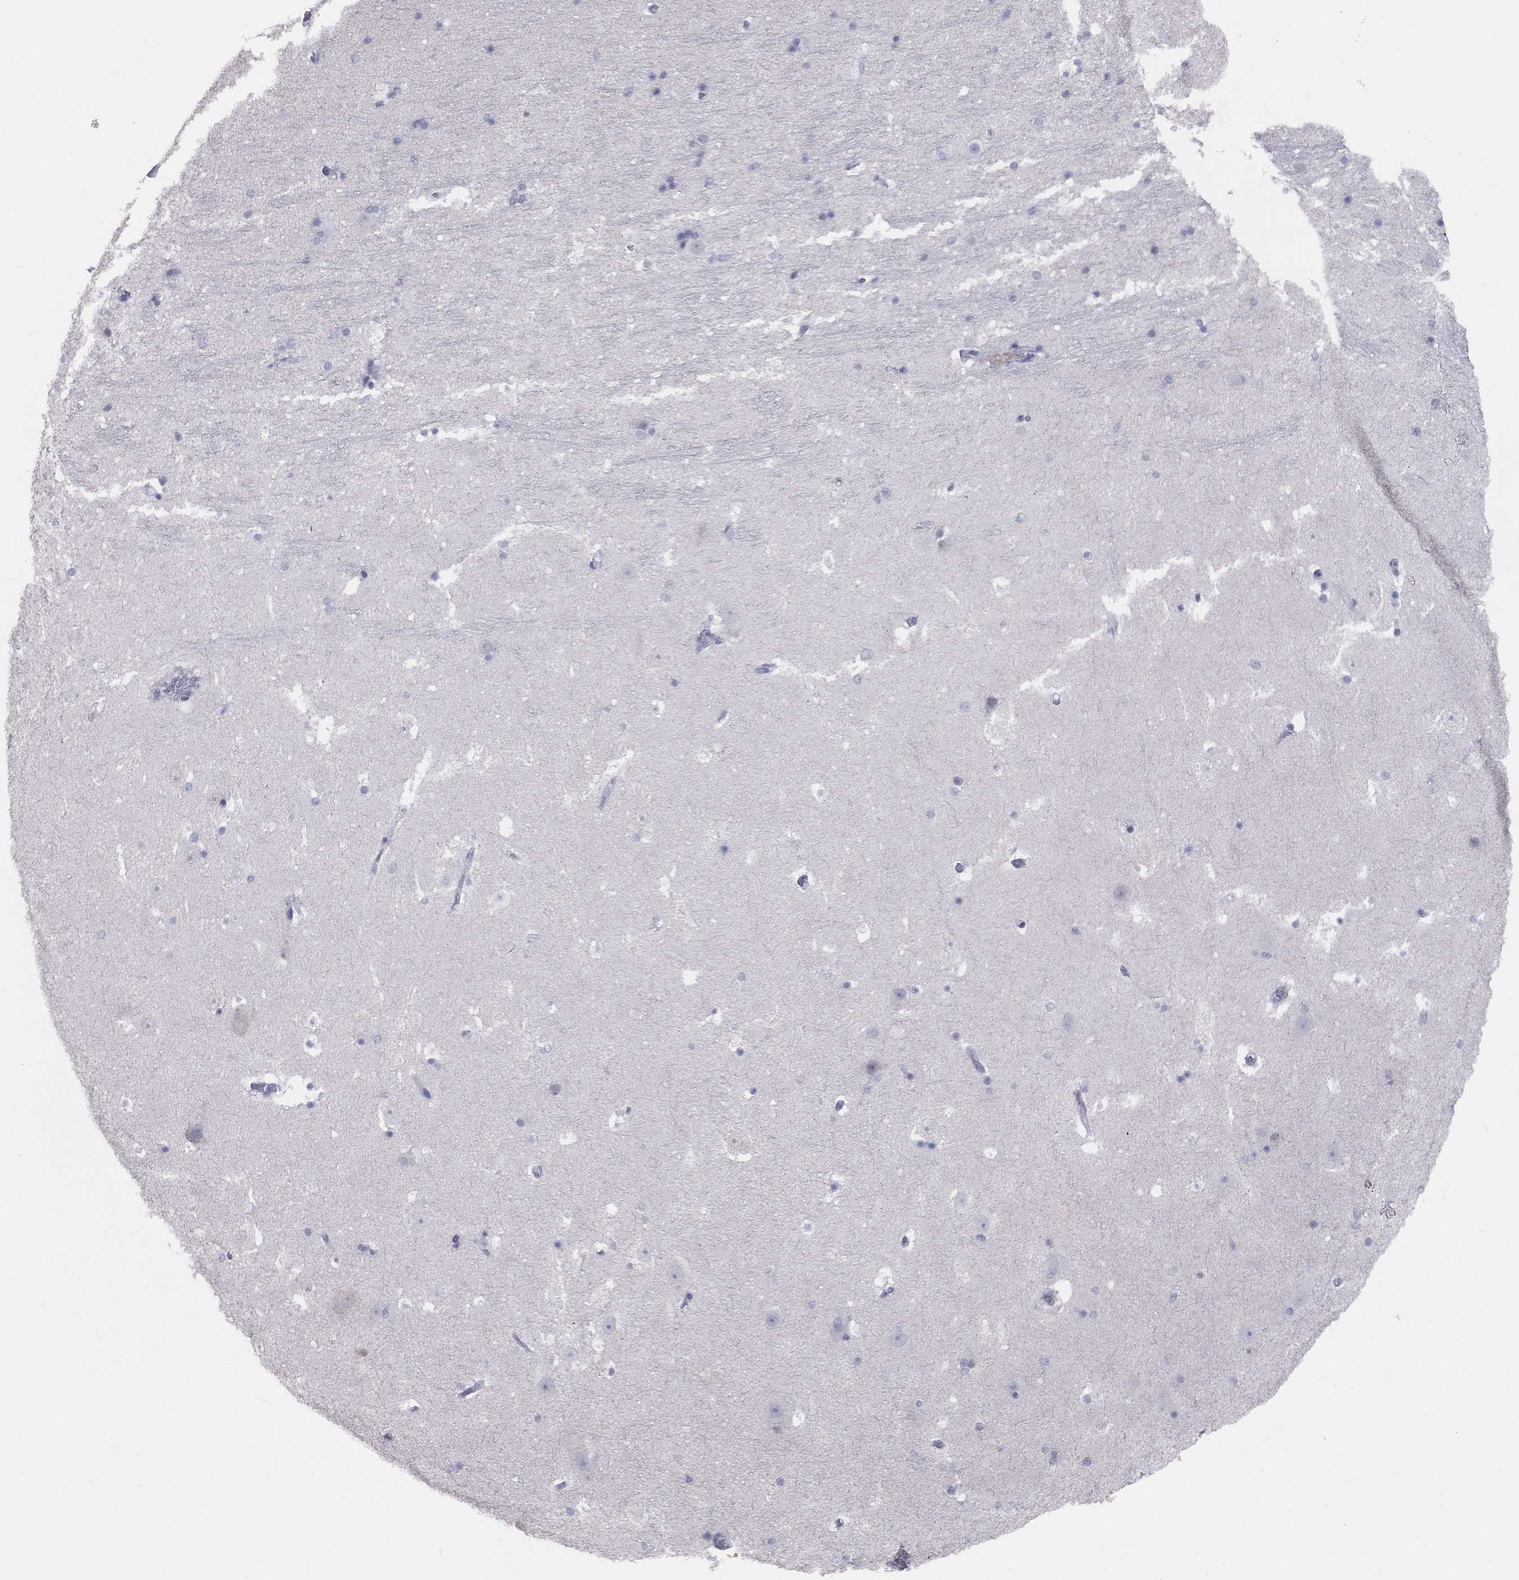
{"staining": {"intensity": "negative", "quantity": "none", "location": "none"}, "tissue": "hippocampus", "cell_type": "Glial cells", "image_type": "normal", "snomed": [{"axis": "morphology", "description": "Normal tissue, NOS"}, {"axis": "topography", "description": "Hippocampus"}], "caption": "This is an immunohistochemistry photomicrograph of unremarkable hippocampus. There is no expression in glial cells.", "gene": "DMKN", "patient": {"sex": "male", "age": 51}}